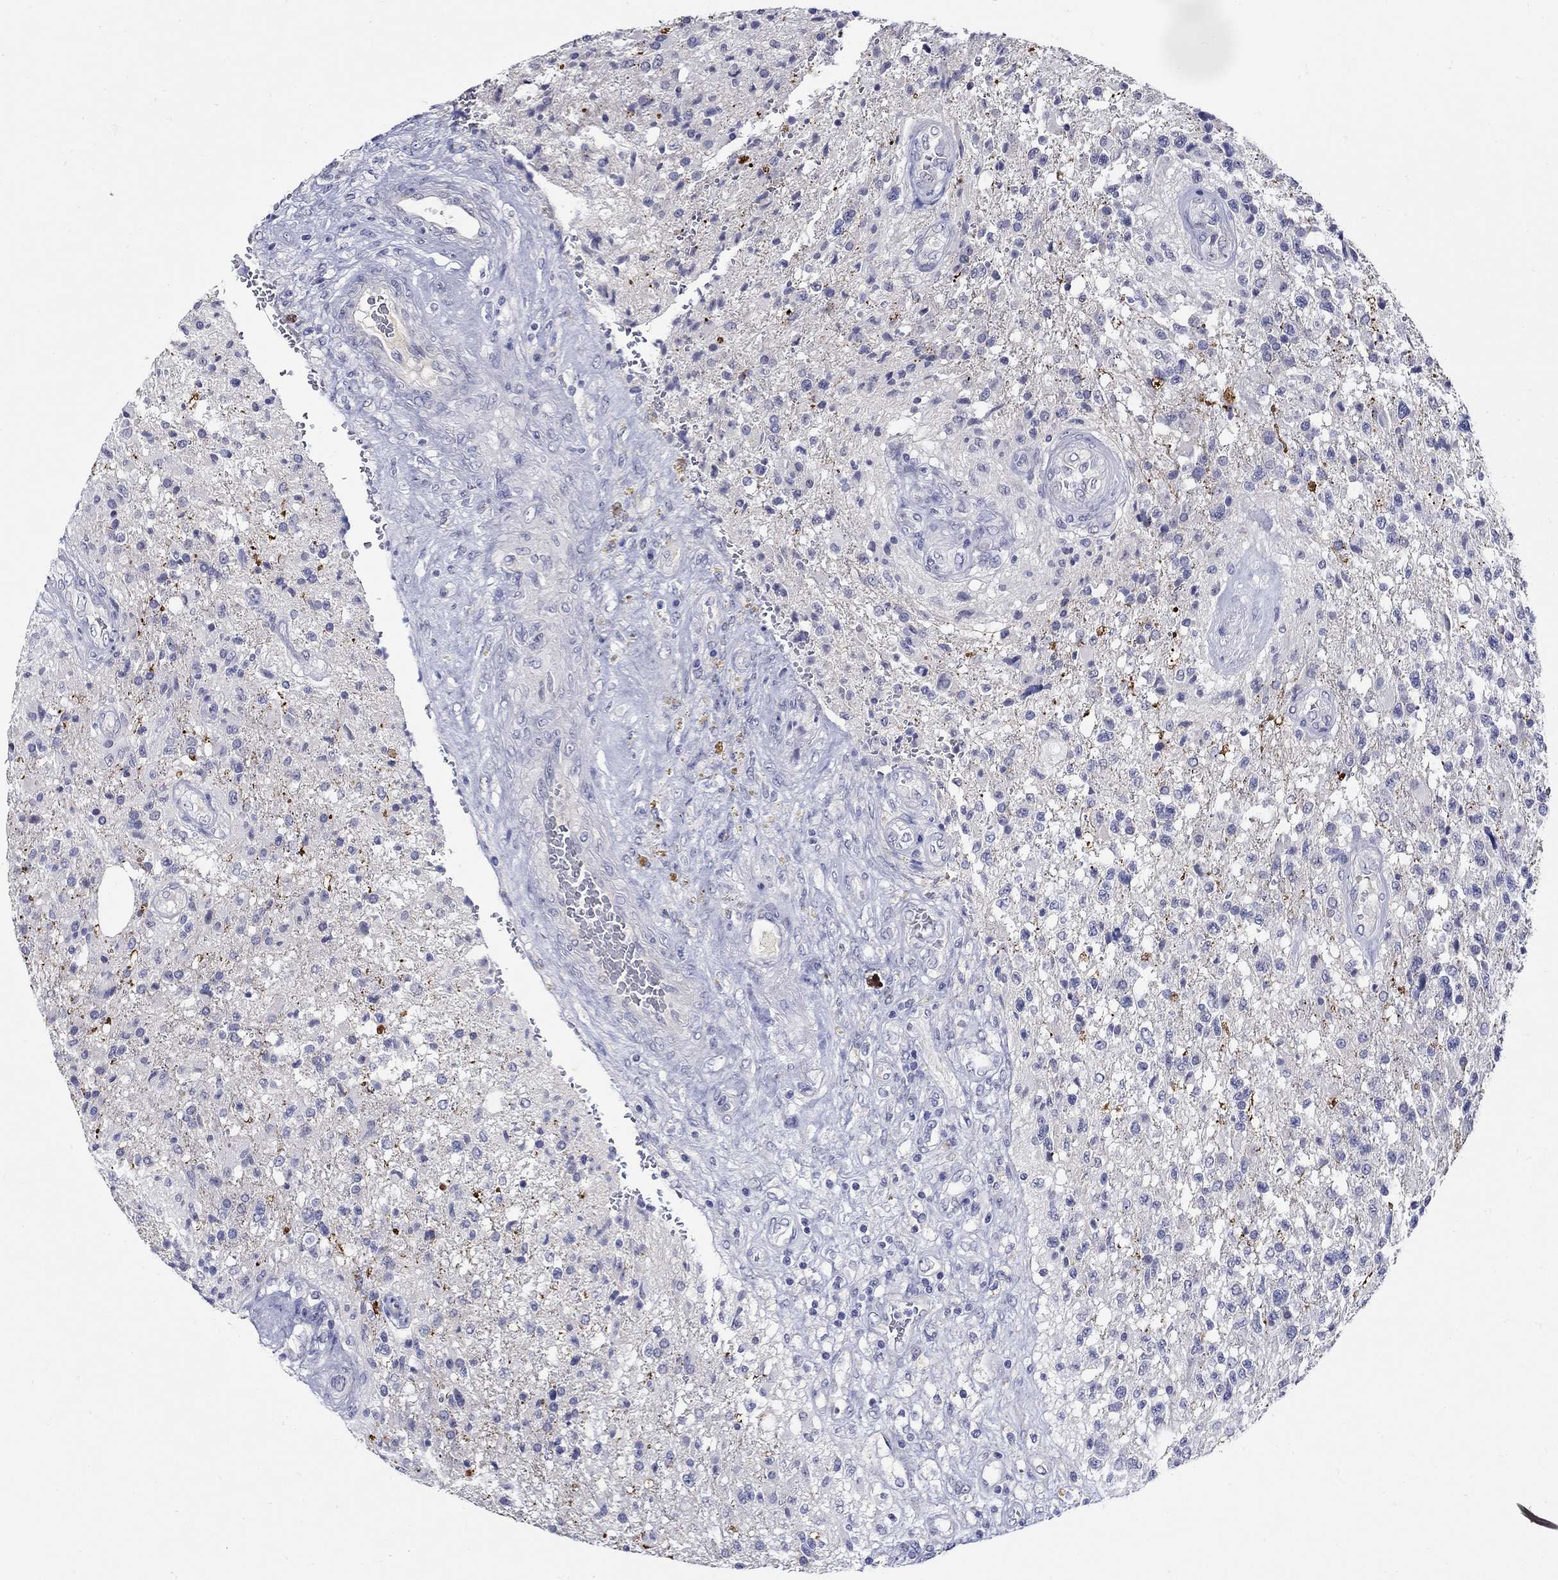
{"staining": {"intensity": "negative", "quantity": "none", "location": "none"}, "tissue": "glioma", "cell_type": "Tumor cells", "image_type": "cancer", "snomed": [{"axis": "morphology", "description": "Glioma, malignant, High grade"}, {"axis": "topography", "description": "Brain"}], "caption": "High magnification brightfield microscopy of glioma stained with DAB (3,3'-diaminobenzidine) (brown) and counterstained with hematoxylin (blue): tumor cells show no significant positivity.", "gene": "SLC30A3", "patient": {"sex": "male", "age": 56}}